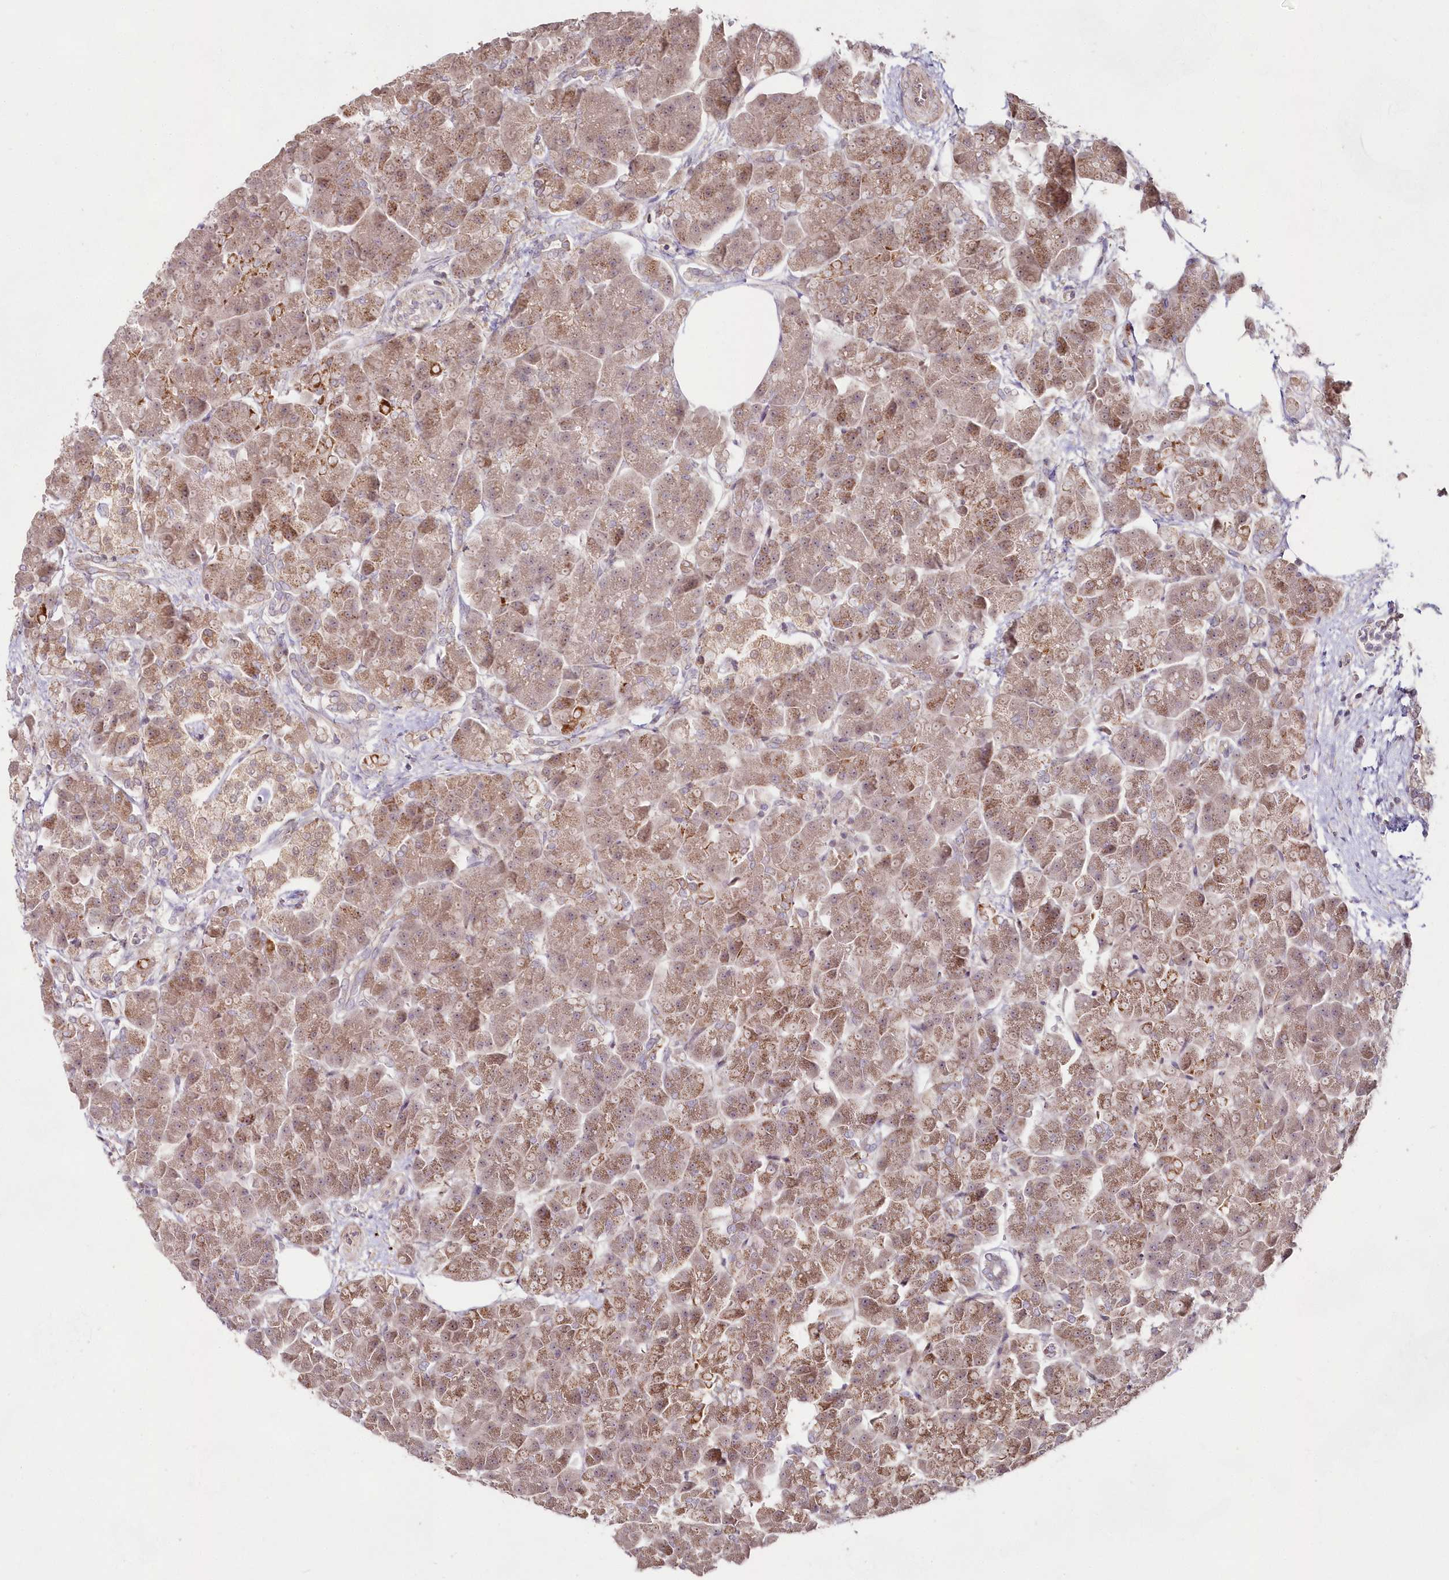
{"staining": {"intensity": "moderate", "quantity": ">75%", "location": "cytoplasmic/membranous"}, "tissue": "pancreas", "cell_type": "Exocrine glandular cells", "image_type": "normal", "snomed": [{"axis": "morphology", "description": "Normal tissue, NOS"}, {"axis": "topography", "description": "Pancreas"}], "caption": "A high-resolution image shows IHC staining of benign pancreas, which exhibits moderate cytoplasmic/membranous positivity in approximately >75% of exocrine glandular cells. (DAB (3,3'-diaminobenzidine) IHC with brightfield microscopy, high magnification).", "gene": "IMPA1", "patient": {"sex": "female", "age": 70}}